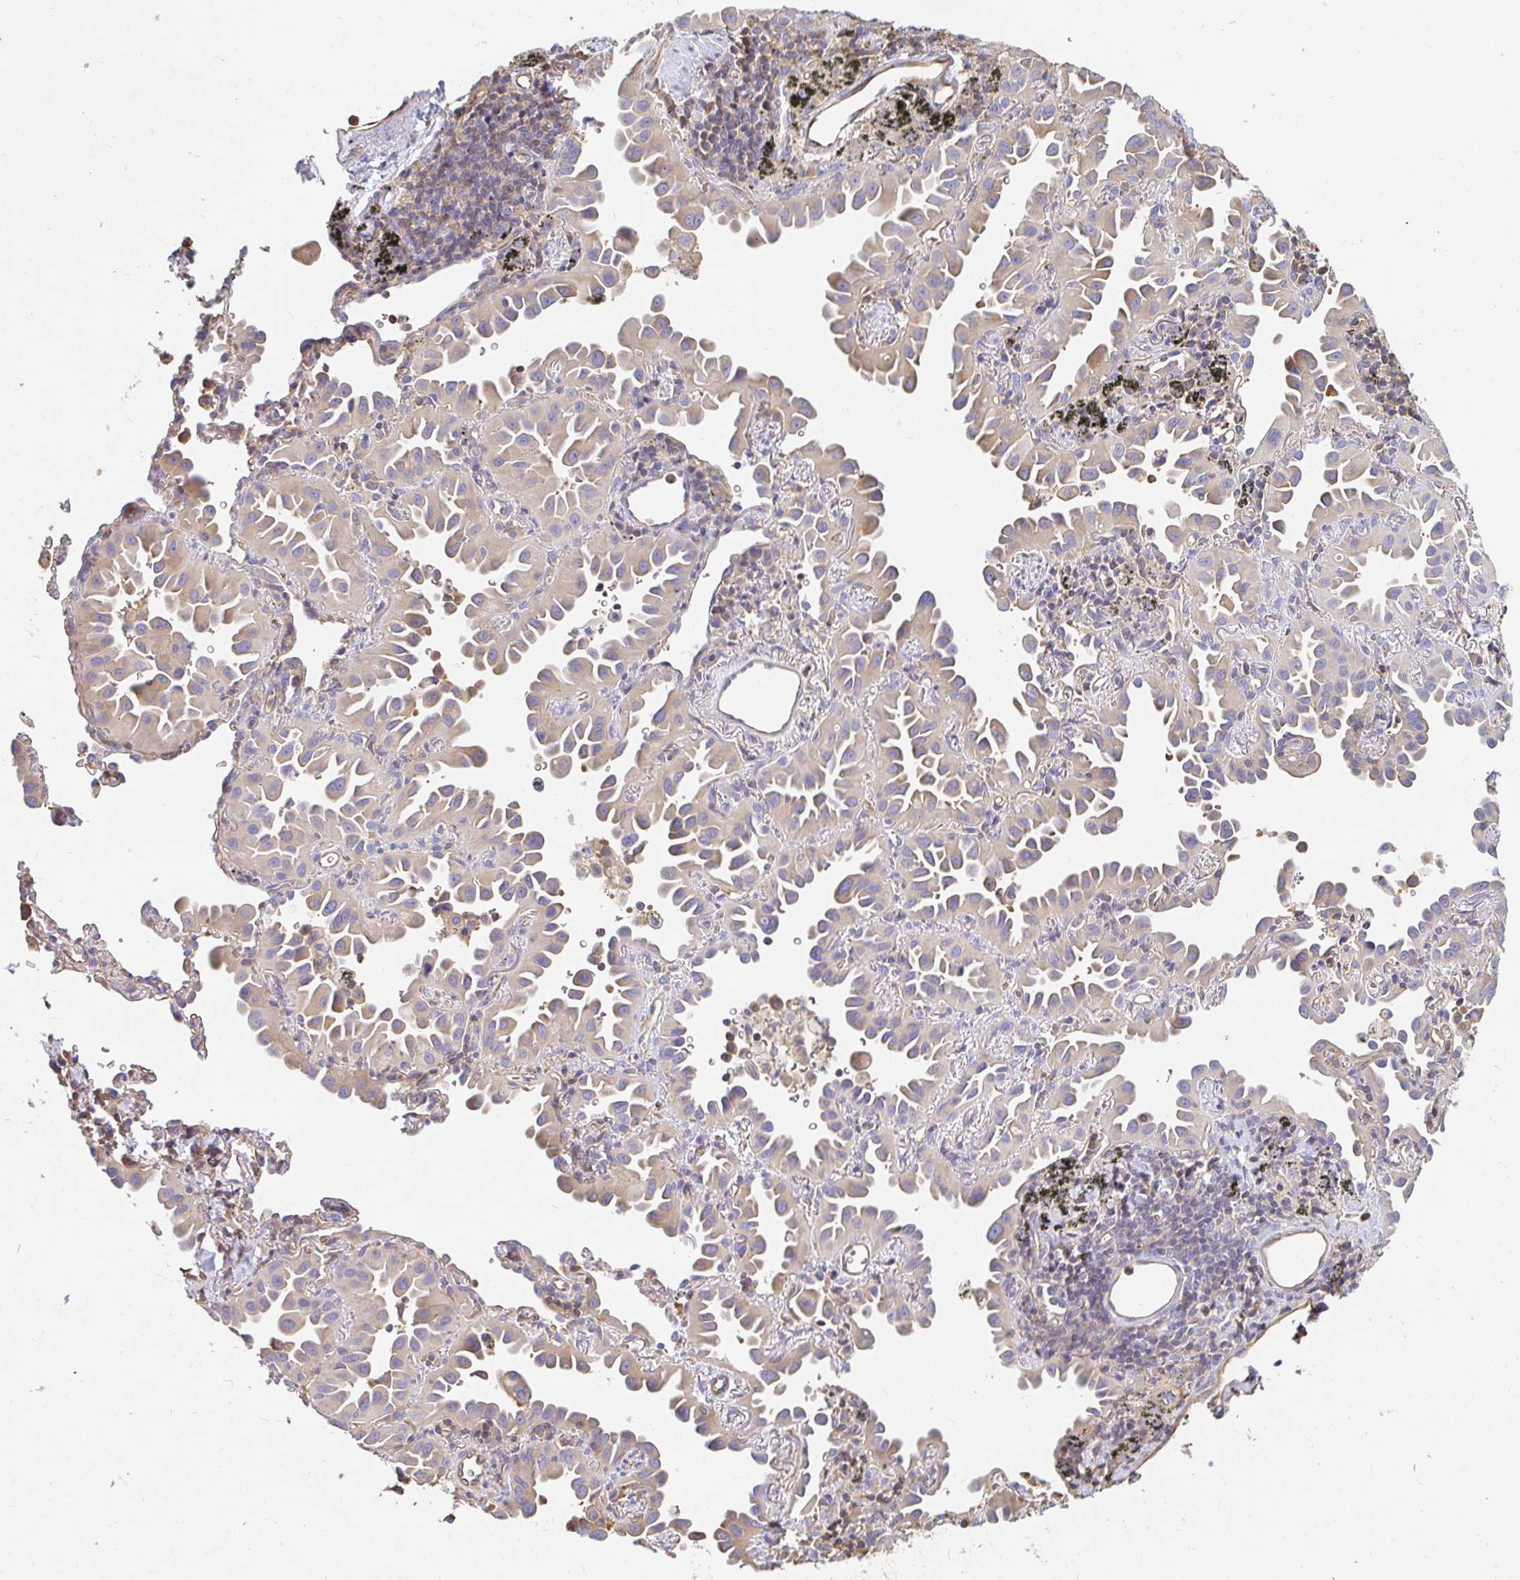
{"staining": {"intensity": "weak", "quantity": ">75%", "location": "cytoplasmic/membranous"}, "tissue": "lung cancer", "cell_type": "Tumor cells", "image_type": "cancer", "snomed": [{"axis": "morphology", "description": "Adenocarcinoma, NOS"}, {"axis": "topography", "description": "Lung"}], "caption": "Human lung cancer stained with a brown dye displays weak cytoplasmic/membranous positive expression in approximately >75% of tumor cells.", "gene": "TSPAN19", "patient": {"sex": "male", "age": 68}}